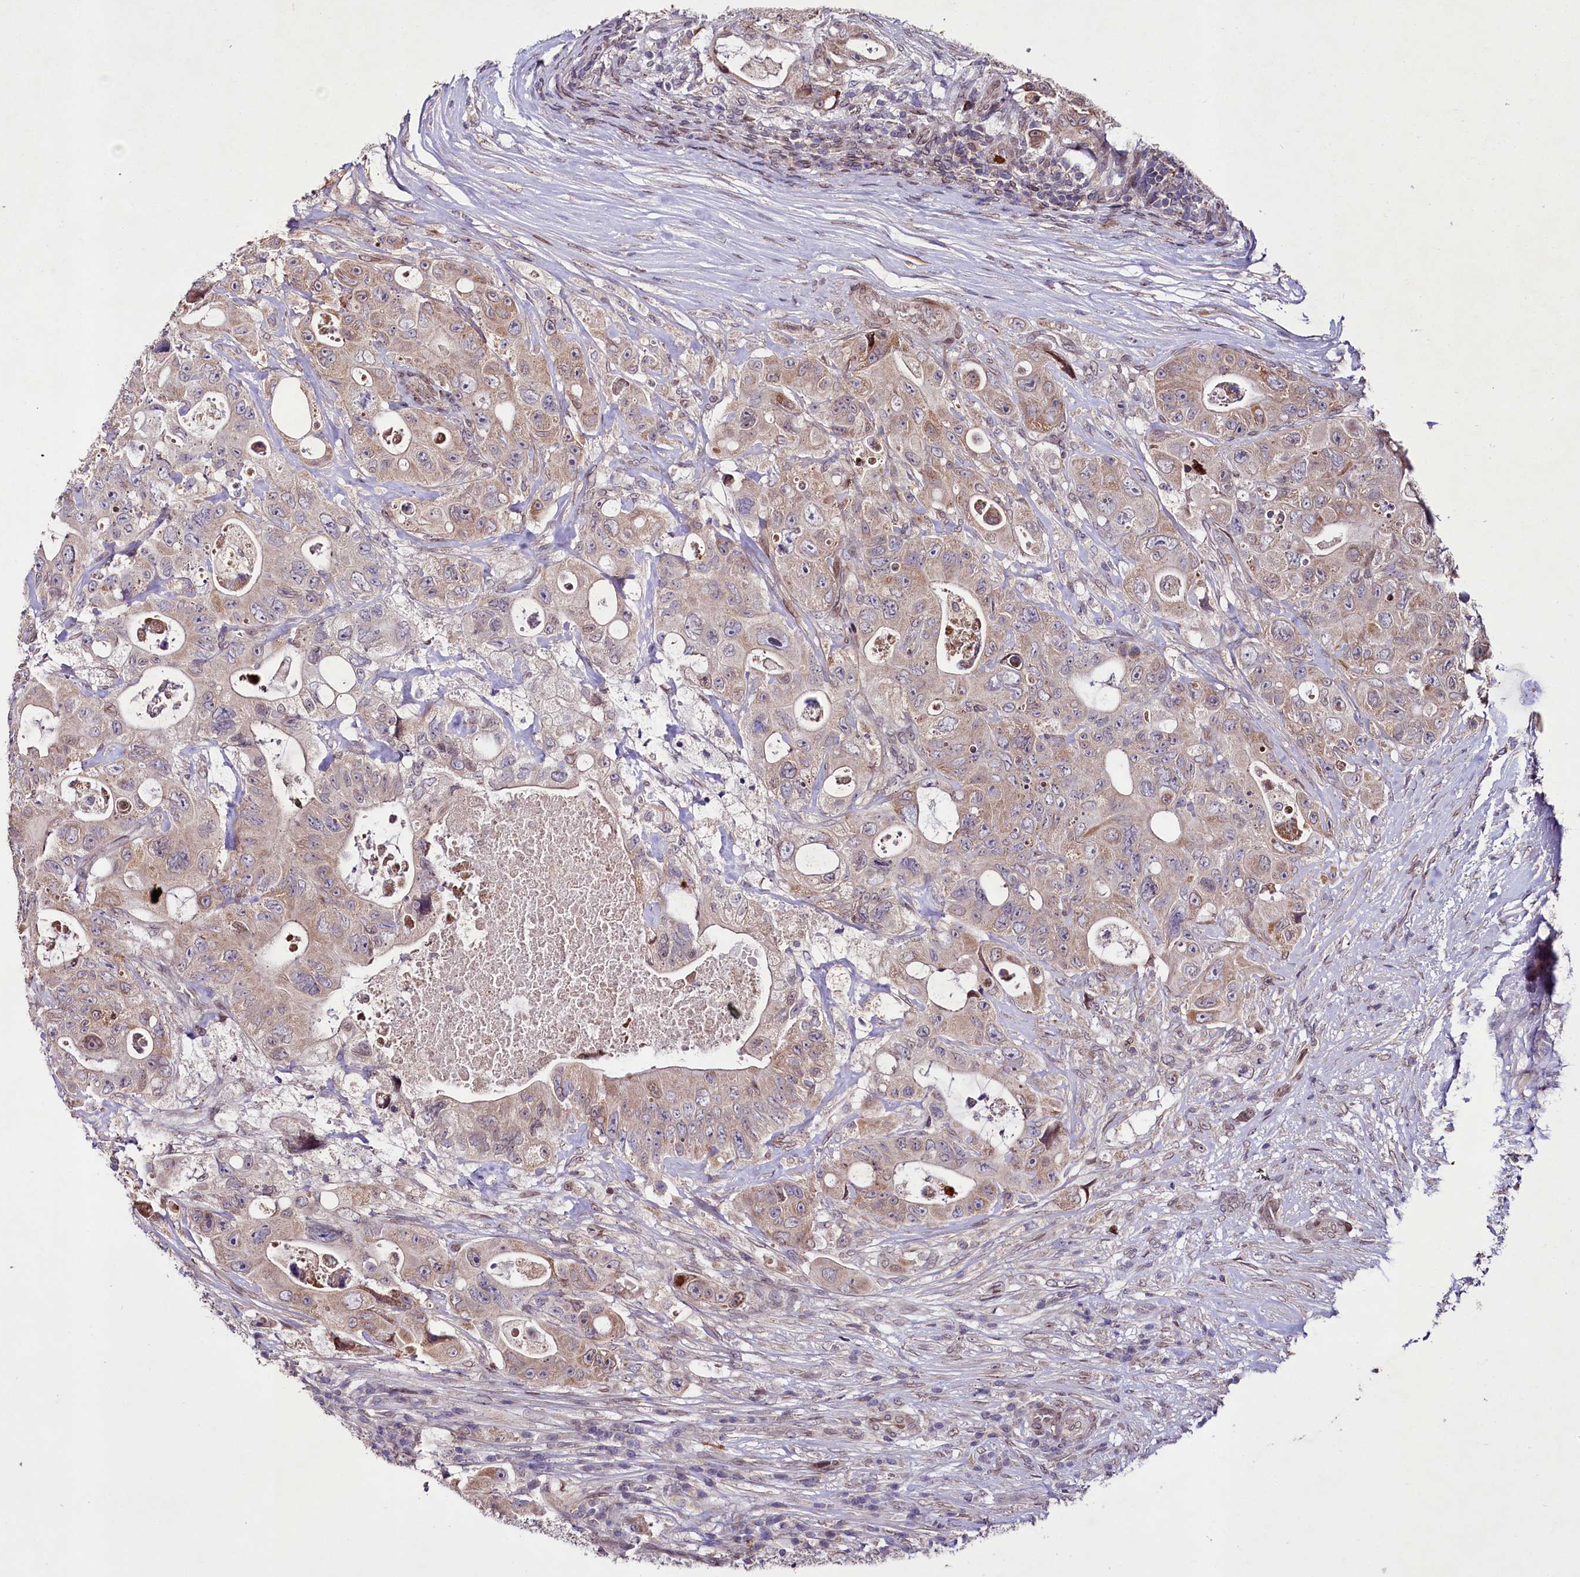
{"staining": {"intensity": "weak", "quantity": ">75%", "location": "cytoplasmic/membranous,nuclear"}, "tissue": "colorectal cancer", "cell_type": "Tumor cells", "image_type": "cancer", "snomed": [{"axis": "morphology", "description": "Adenocarcinoma, NOS"}, {"axis": "topography", "description": "Colon"}], "caption": "High-magnification brightfield microscopy of colorectal adenocarcinoma stained with DAB (3,3'-diaminobenzidine) (brown) and counterstained with hematoxylin (blue). tumor cells exhibit weak cytoplasmic/membranous and nuclear expression is identified in about>75% of cells. (brown staining indicates protein expression, while blue staining denotes nuclei).", "gene": "ZNF226", "patient": {"sex": "female", "age": 46}}